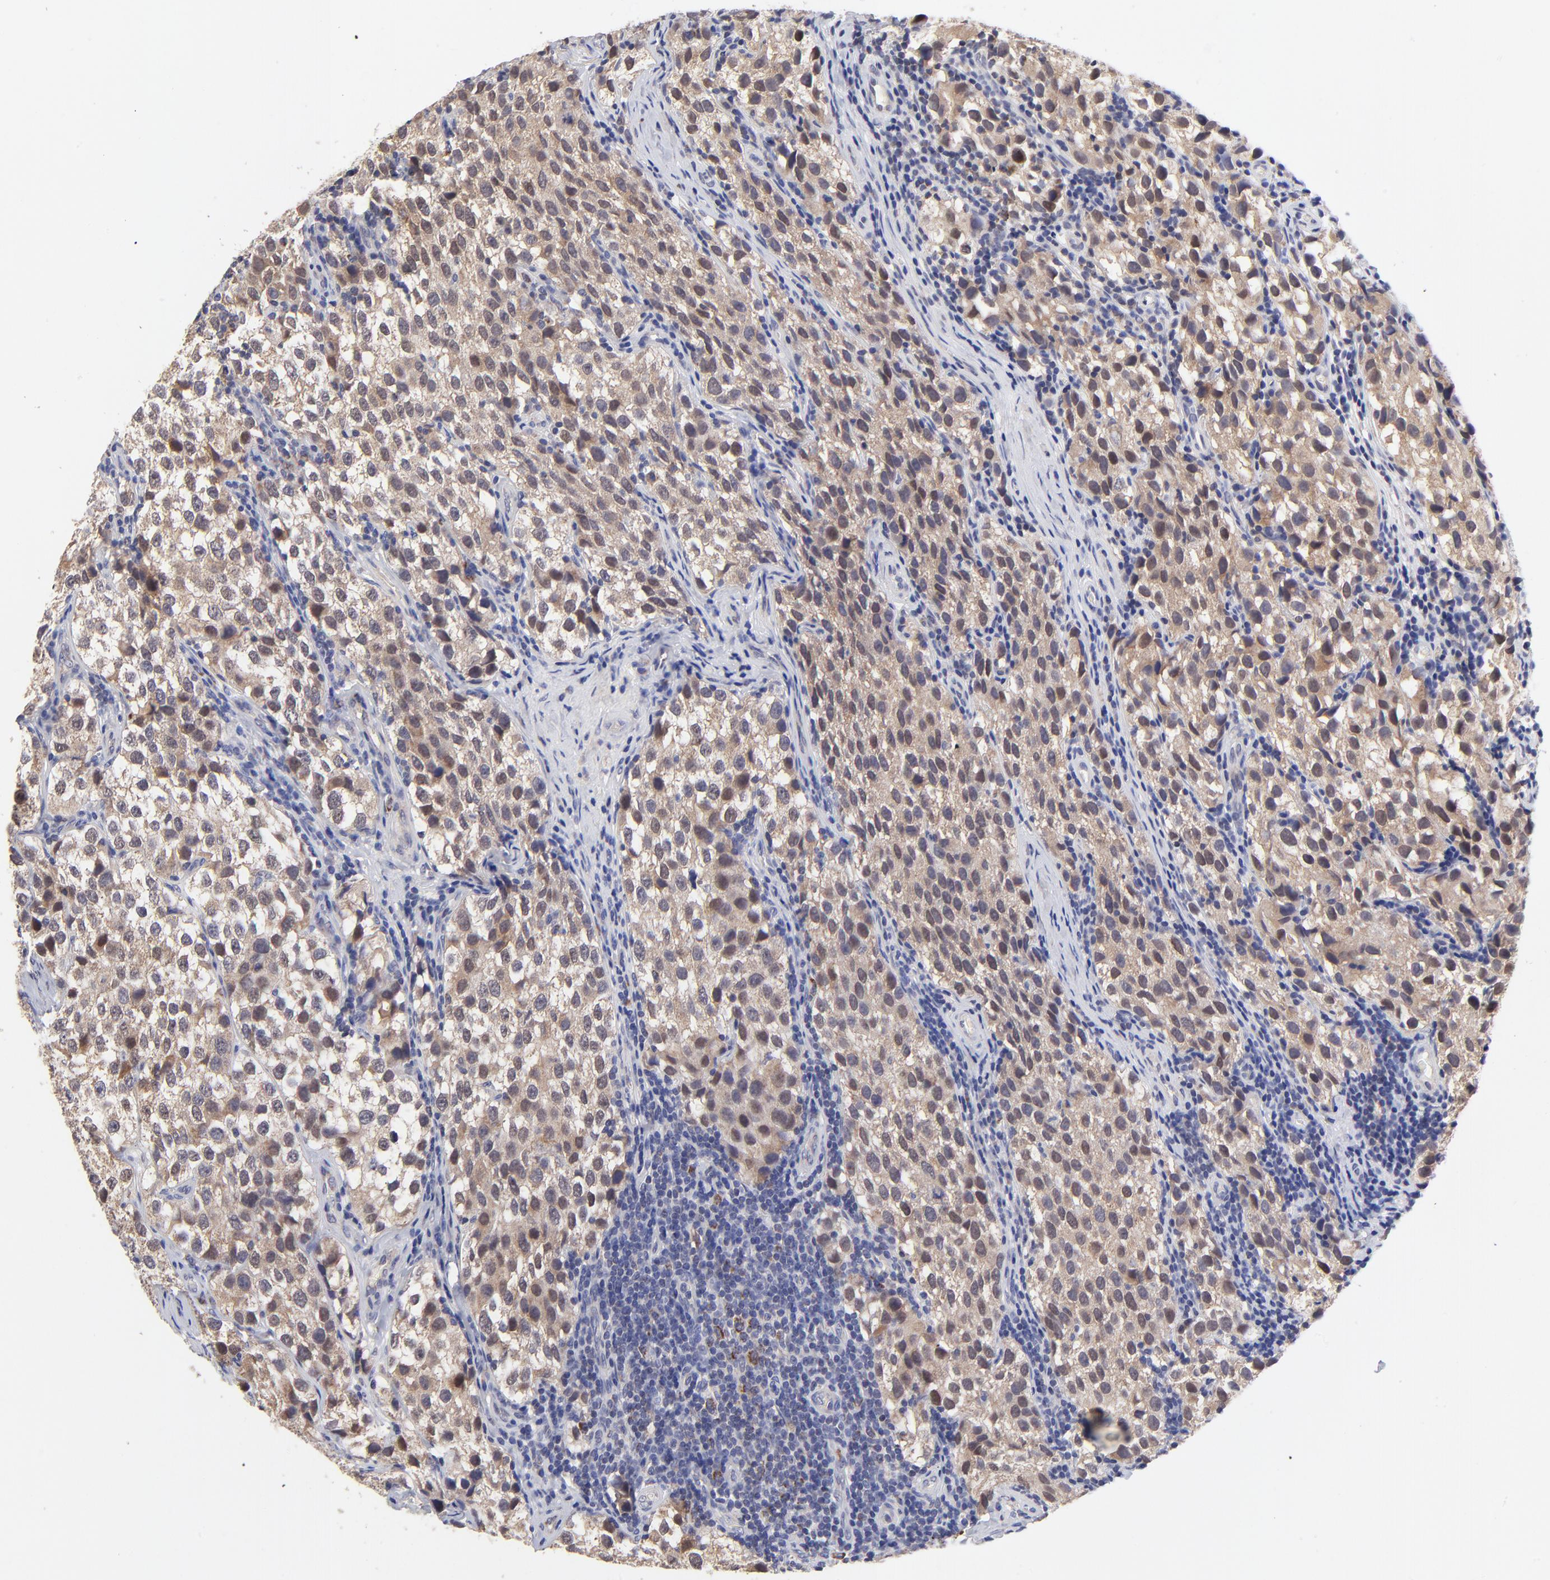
{"staining": {"intensity": "moderate", "quantity": "25%-75%", "location": "cytoplasmic/membranous,nuclear"}, "tissue": "testis cancer", "cell_type": "Tumor cells", "image_type": "cancer", "snomed": [{"axis": "morphology", "description": "Seminoma, NOS"}, {"axis": "topography", "description": "Testis"}], "caption": "Tumor cells demonstrate medium levels of moderate cytoplasmic/membranous and nuclear expression in approximately 25%-75% of cells in human testis cancer (seminoma).", "gene": "FBXL12", "patient": {"sex": "male", "age": 39}}